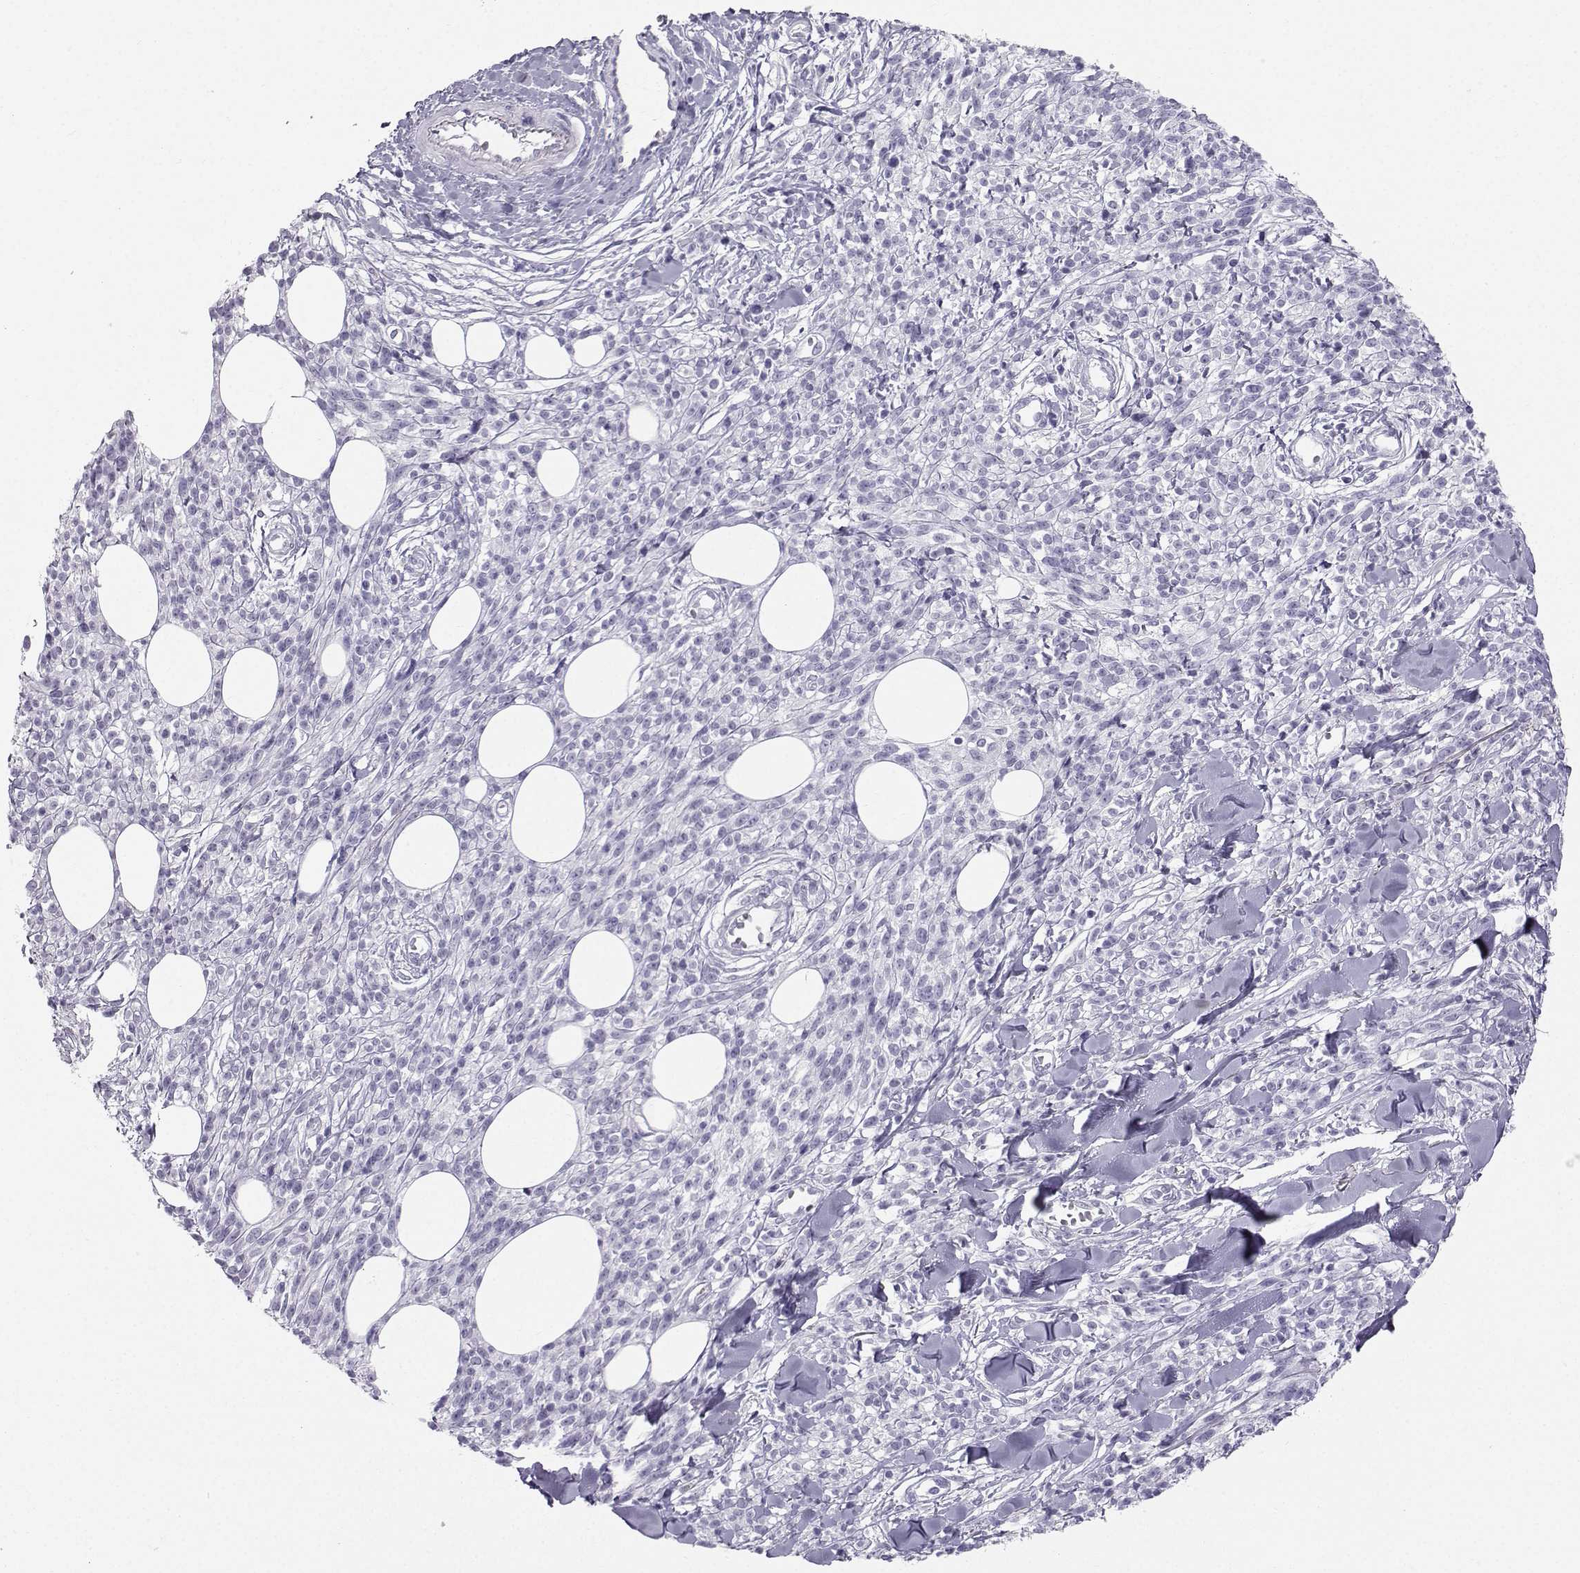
{"staining": {"intensity": "negative", "quantity": "none", "location": "none"}, "tissue": "melanoma", "cell_type": "Tumor cells", "image_type": "cancer", "snomed": [{"axis": "morphology", "description": "Malignant melanoma, NOS"}, {"axis": "topography", "description": "Skin"}, {"axis": "topography", "description": "Skin of trunk"}], "caption": "Immunohistochemical staining of human melanoma demonstrates no significant expression in tumor cells.", "gene": "IQCD", "patient": {"sex": "male", "age": 74}}